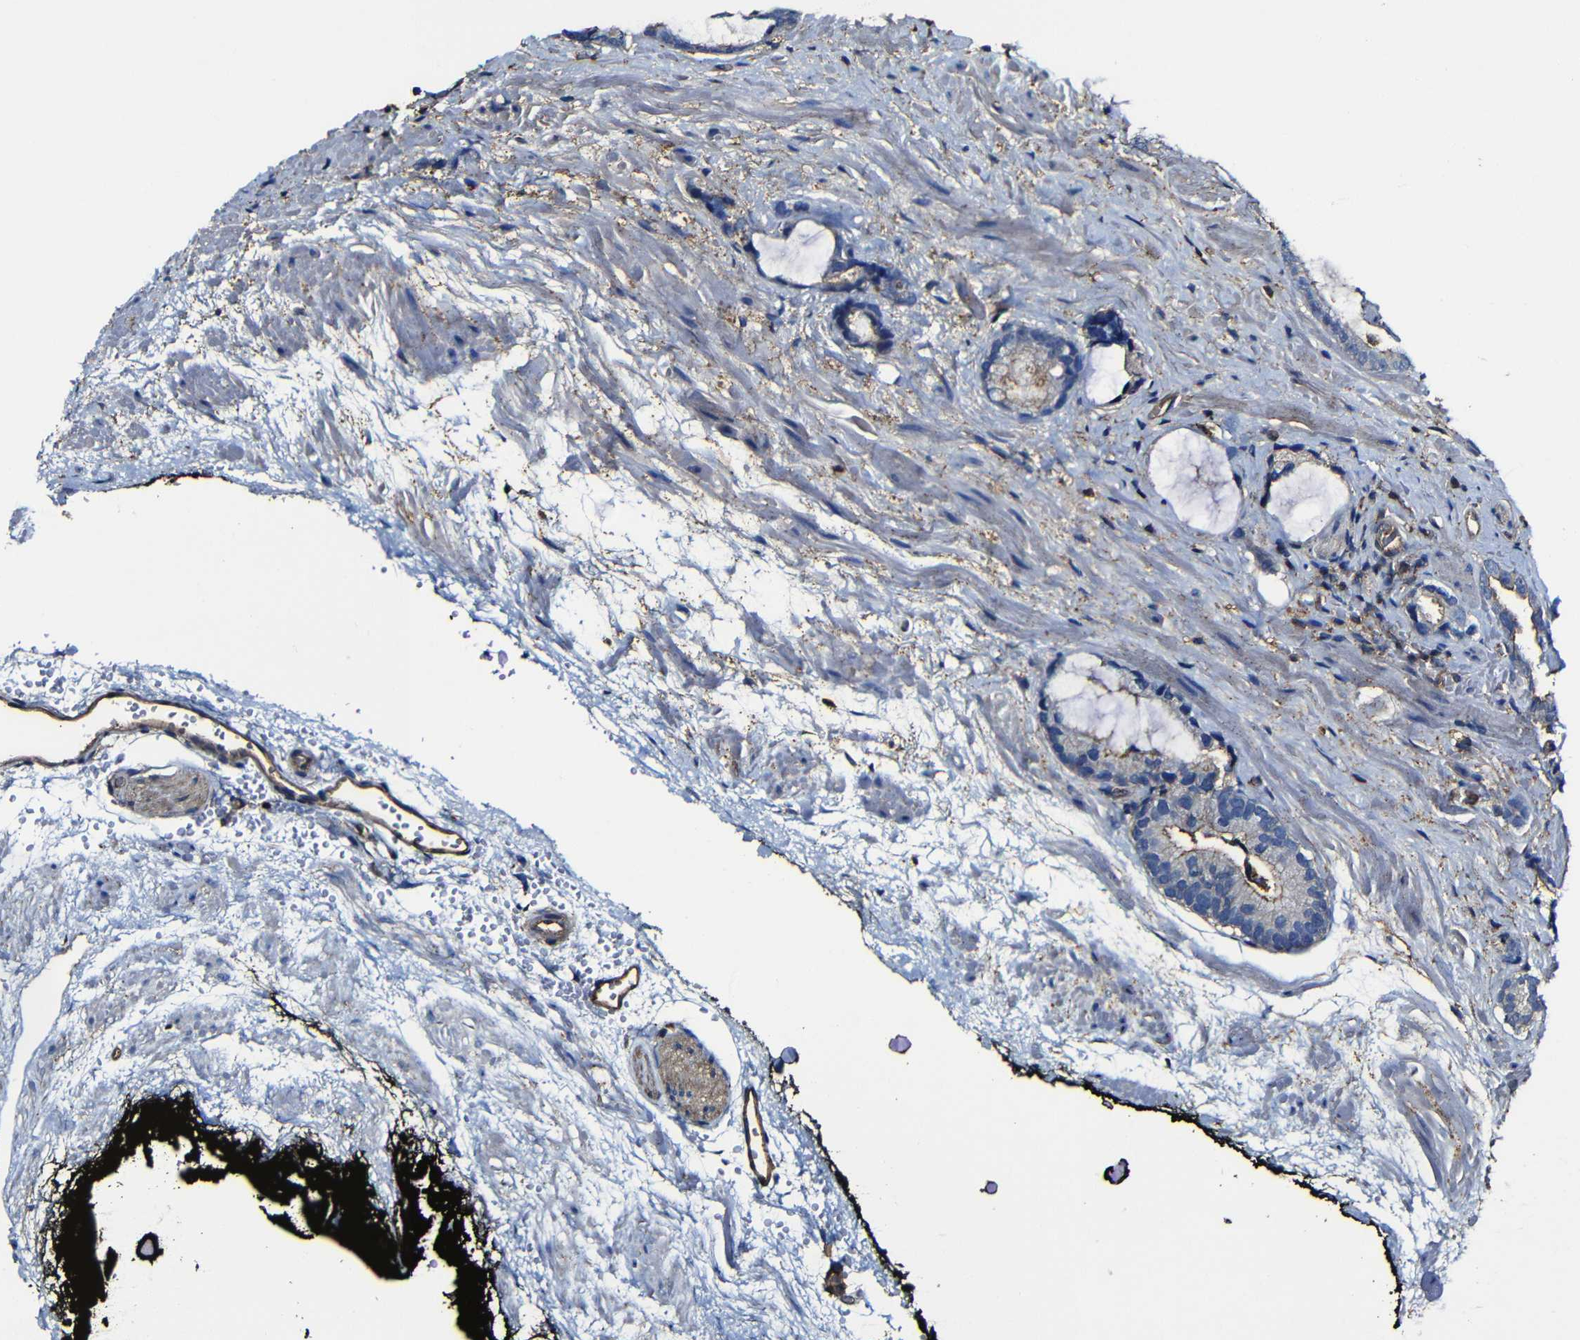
{"staining": {"intensity": "weak", "quantity": "<25%", "location": "cytoplasmic/membranous"}, "tissue": "prostate cancer", "cell_type": "Tumor cells", "image_type": "cancer", "snomed": [{"axis": "morphology", "description": "Adenocarcinoma, Low grade"}, {"axis": "topography", "description": "Prostate"}], "caption": "Tumor cells show no significant protein staining in prostate cancer (adenocarcinoma (low-grade)).", "gene": "MSN", "patient": {"sex": "male", "age": 60}}